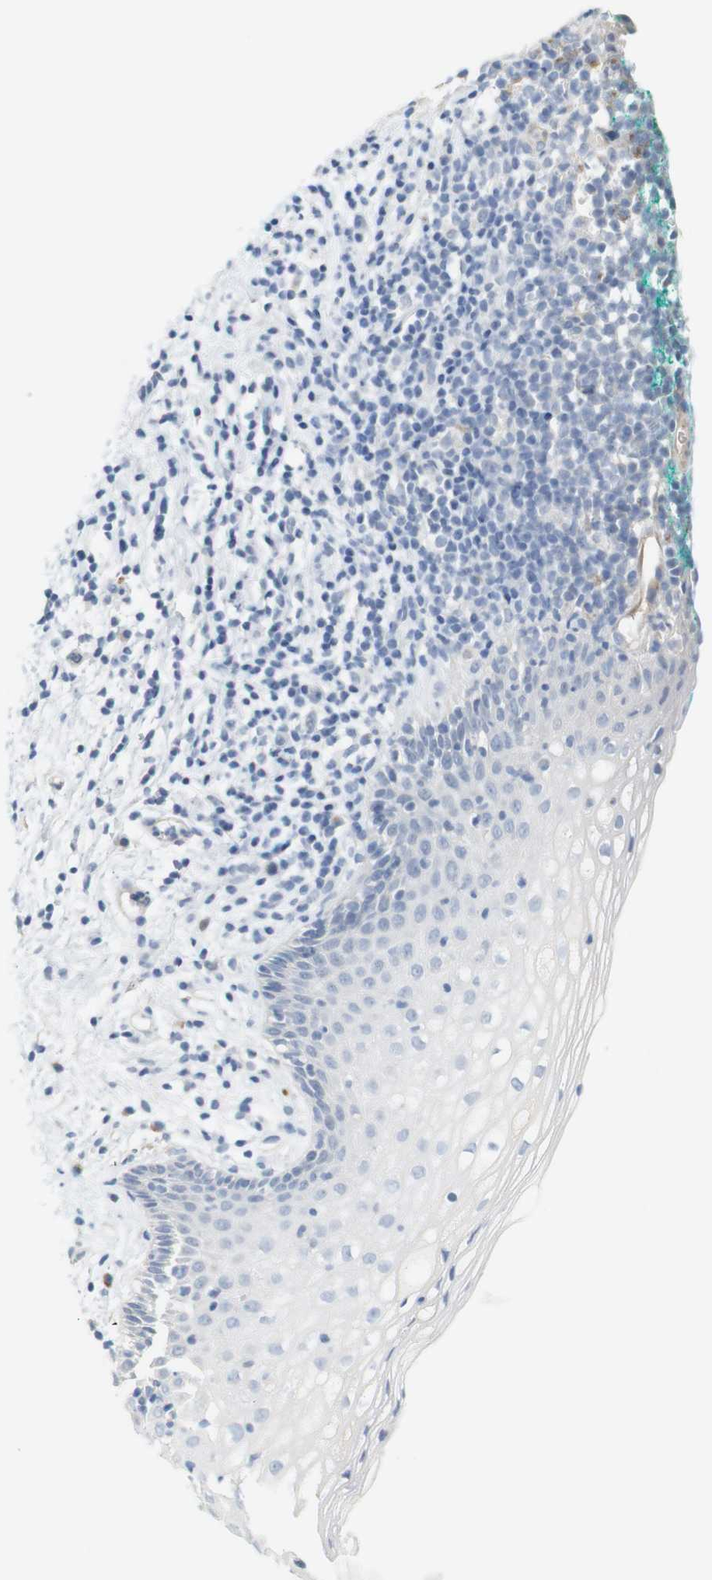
{"staining": {"intensity": "negative", "quantity": "none", "location": "none"}, "tissue": "vagina", "cell_type": "Squamous epithelial cells", "image_type": "normal", "snomed": [{"axis": "morphology", "description": "Normal tissue, NOS"}, {"axis": "topography", "description": "Vagina"}], "caption": "DAB (3,3'-diaminobenzidine) immunohistochemical staining of normal vagina exhibits no significant positivity in squamous epithelial cells. (DAB (3,3'-diaminobenzidine) IHC with hematoxylin counter stain).", "gene": "RGS9", "patient": {"sex": "female", "age": 44}}